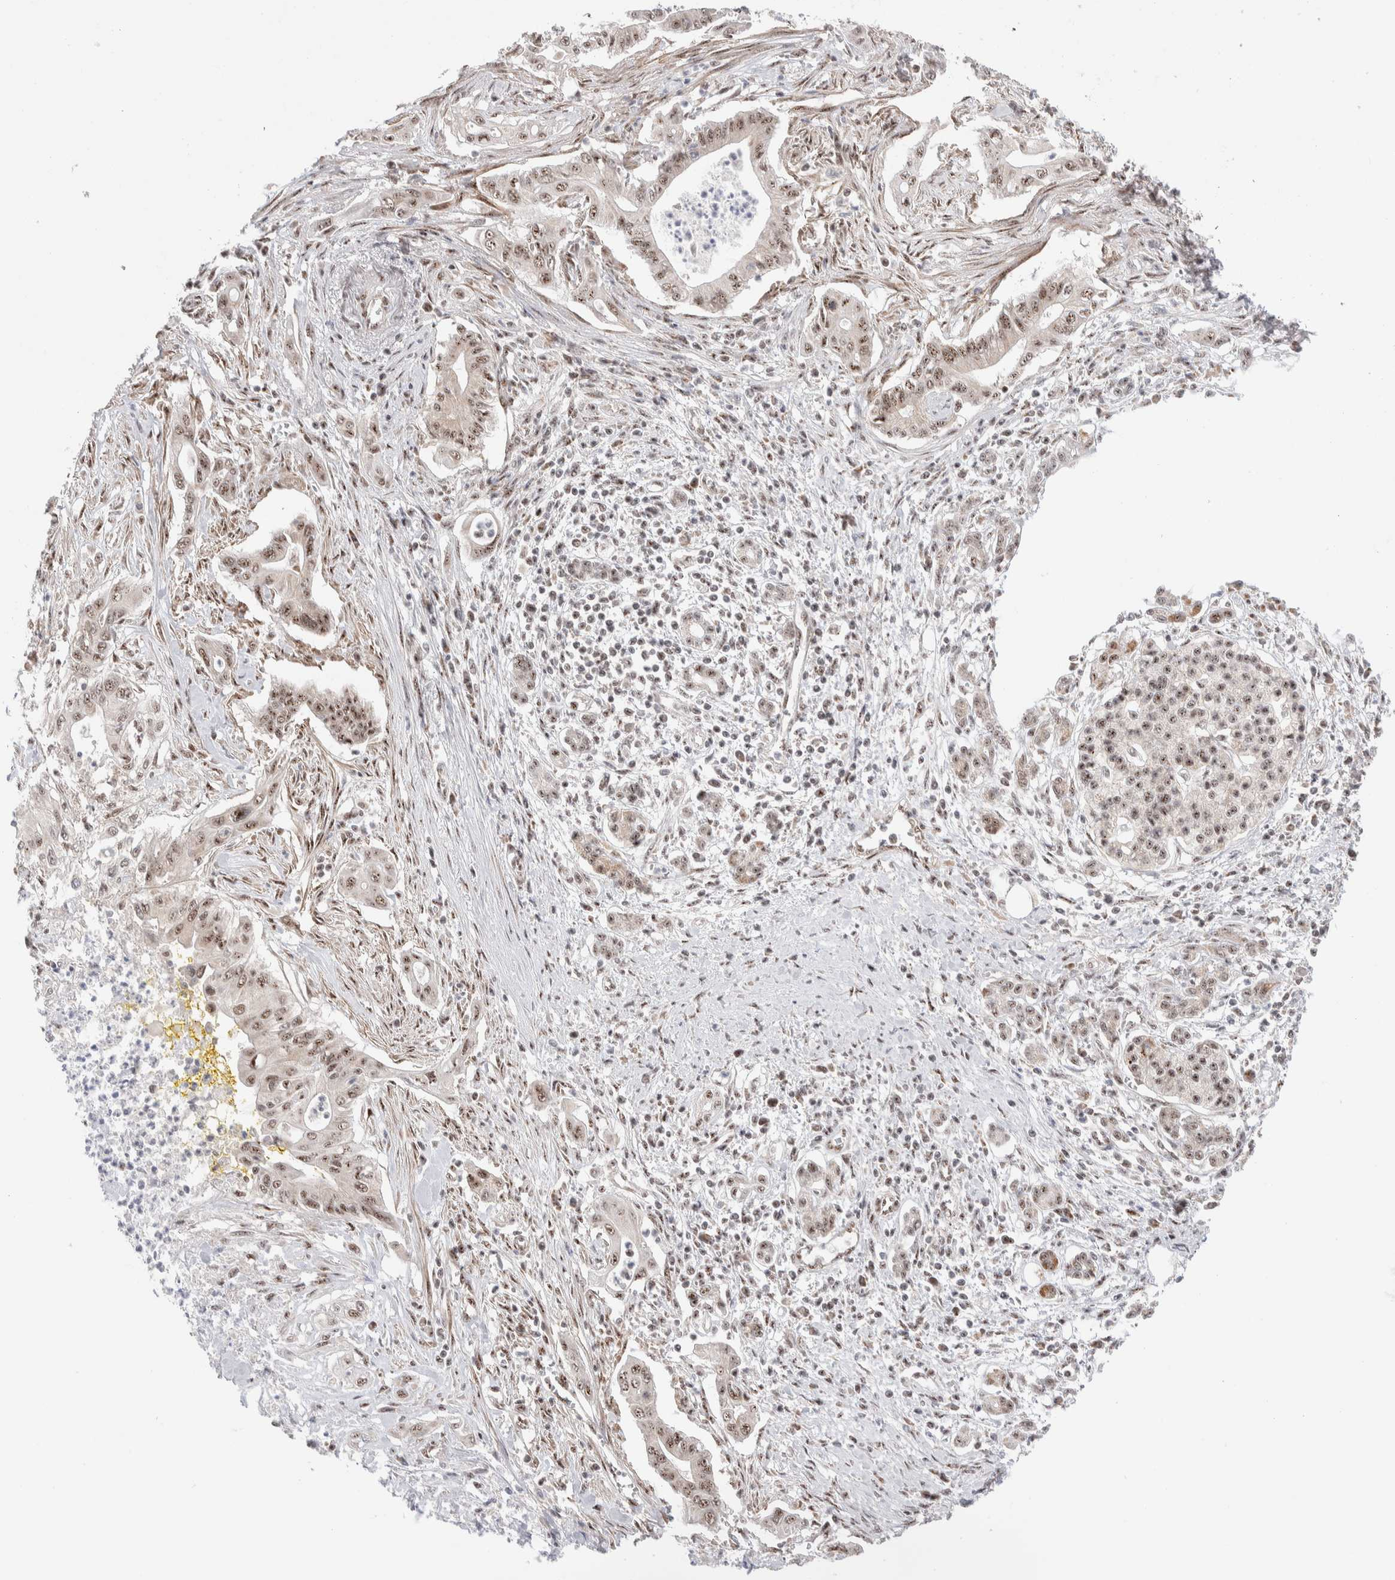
{"staining": {"intensity": "moderate", "quantity": ">75%", "location": "nuclear"}, "tissue": "pancreatic cancer", "cell_type": "Tumor cells", "image_type": "cancer", "snomed": [{"axis": "morphology", "description": "Adenocarcinoma, NOS"}, {"axis": "topography", "description": "Pancreas"}], "caption": "Immunohistochemistry staining of pancreatic cancer, which displays medium levels of moderate nuclear staining in approximately >75% of tumor cells indicating moderate nuclear protein positivity. The staining was performed using DAB (3,3'-diaminobenzidine) (brown) for protein detection and nuclei were counterstained in hematoxylin (blue).", "gene": "ZNF695", "patient": {"sex": "male", "age": 58}}